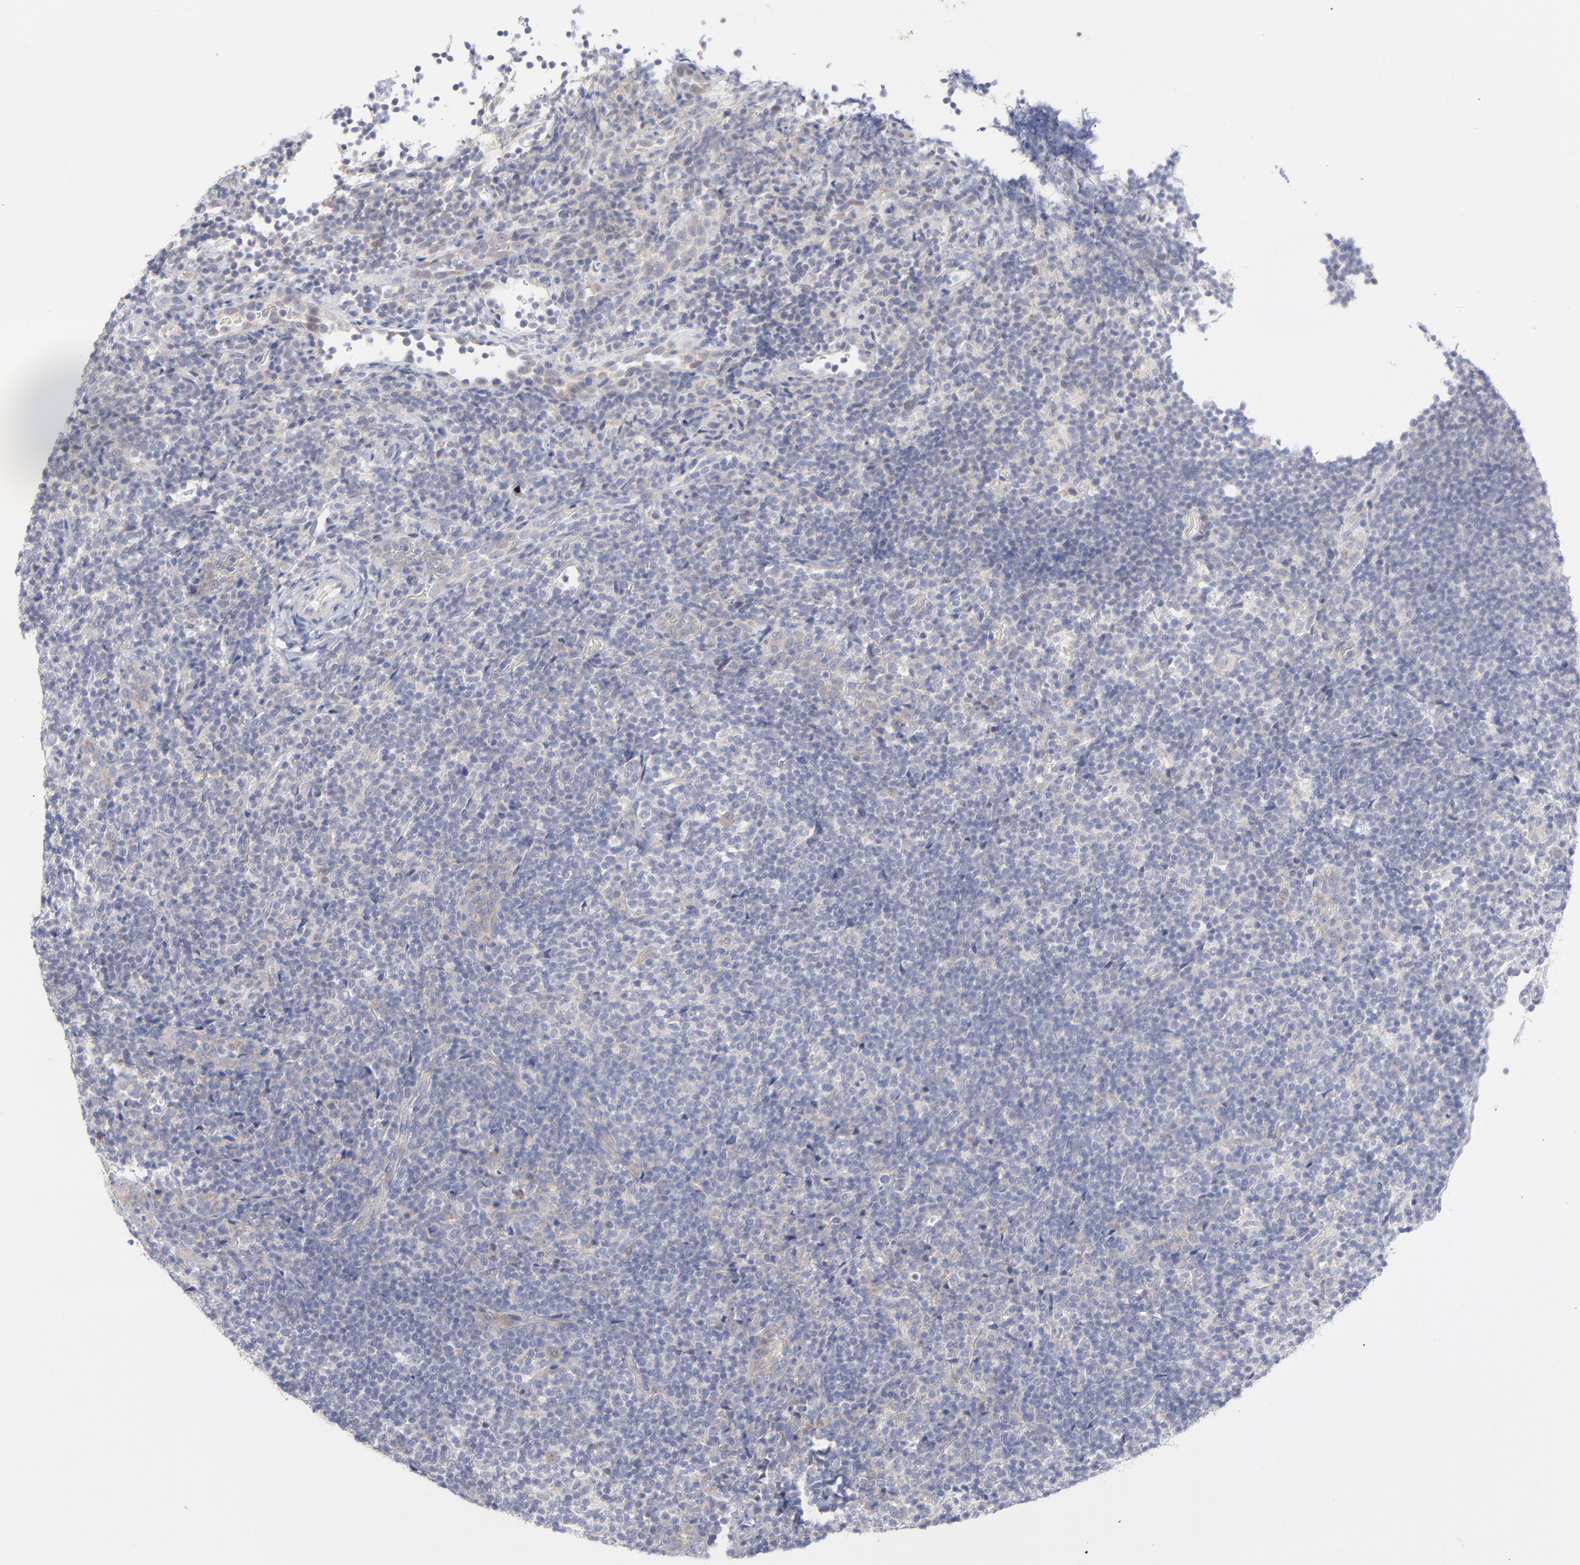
{"staining": {"intensity": "negative", "quantity": "none", "location": "none"}, "tissue": "lymphoma", "cell_type": "Tumor cells", "image_type": "cancer", "snomed": [{"axis": "morphology", "description": "Malignant lymphoma, non-Hodgkin's type, Low grade"}, {"axis": "topography", "description": "Lymph node"}], "caption": "Immunohistochemical staining of malignant lymphoma, non-Hodgkin's type (low-grade) reveals no significant staining in tumor cells.", "gene": "RPS24", "patient": {"sex": "female", "age": 76}}